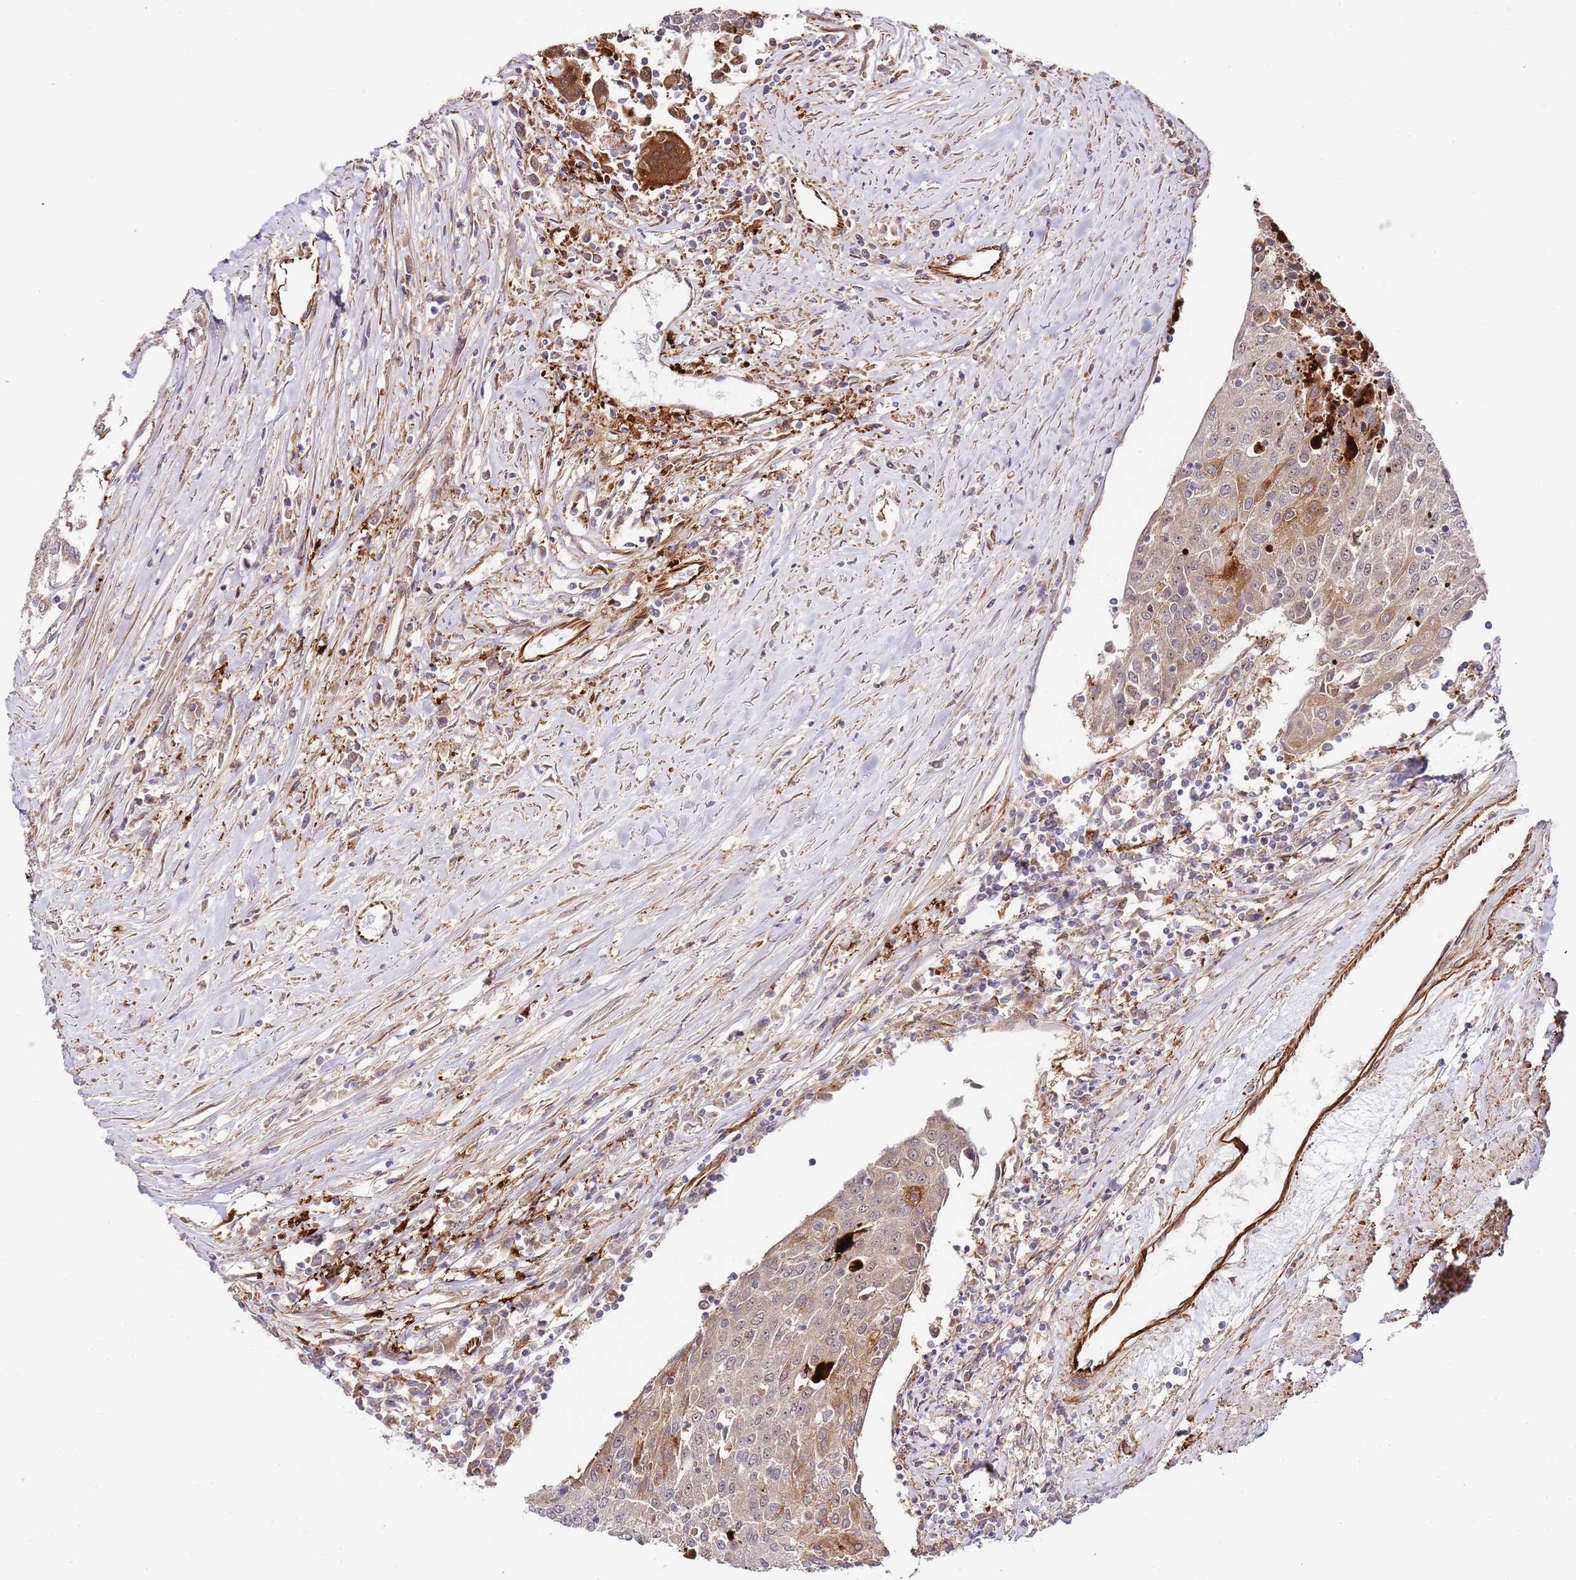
{"staining": {"intensity": "weak", "quantity": "25%-75%", "location": "cytoplasmic/membranous"}, "tissue": "urothelial cancer", "cell_type": "Tumor cells", "image_type": "cancer", "snomed": [{"axis": "morphology", "description": "Urothelial carcinoma, High grade"}, {"axis": "topography", "description": "Urinary bladder"}], "caption": "Urothelial carcinoma (high-grade) stained with immunohistochemistry shows weak cytoplasmic/membranous expression in about 25%-75% of tumor cells.", "gene": "NEK3", "patient": {"sex": "female", "age": 85}}